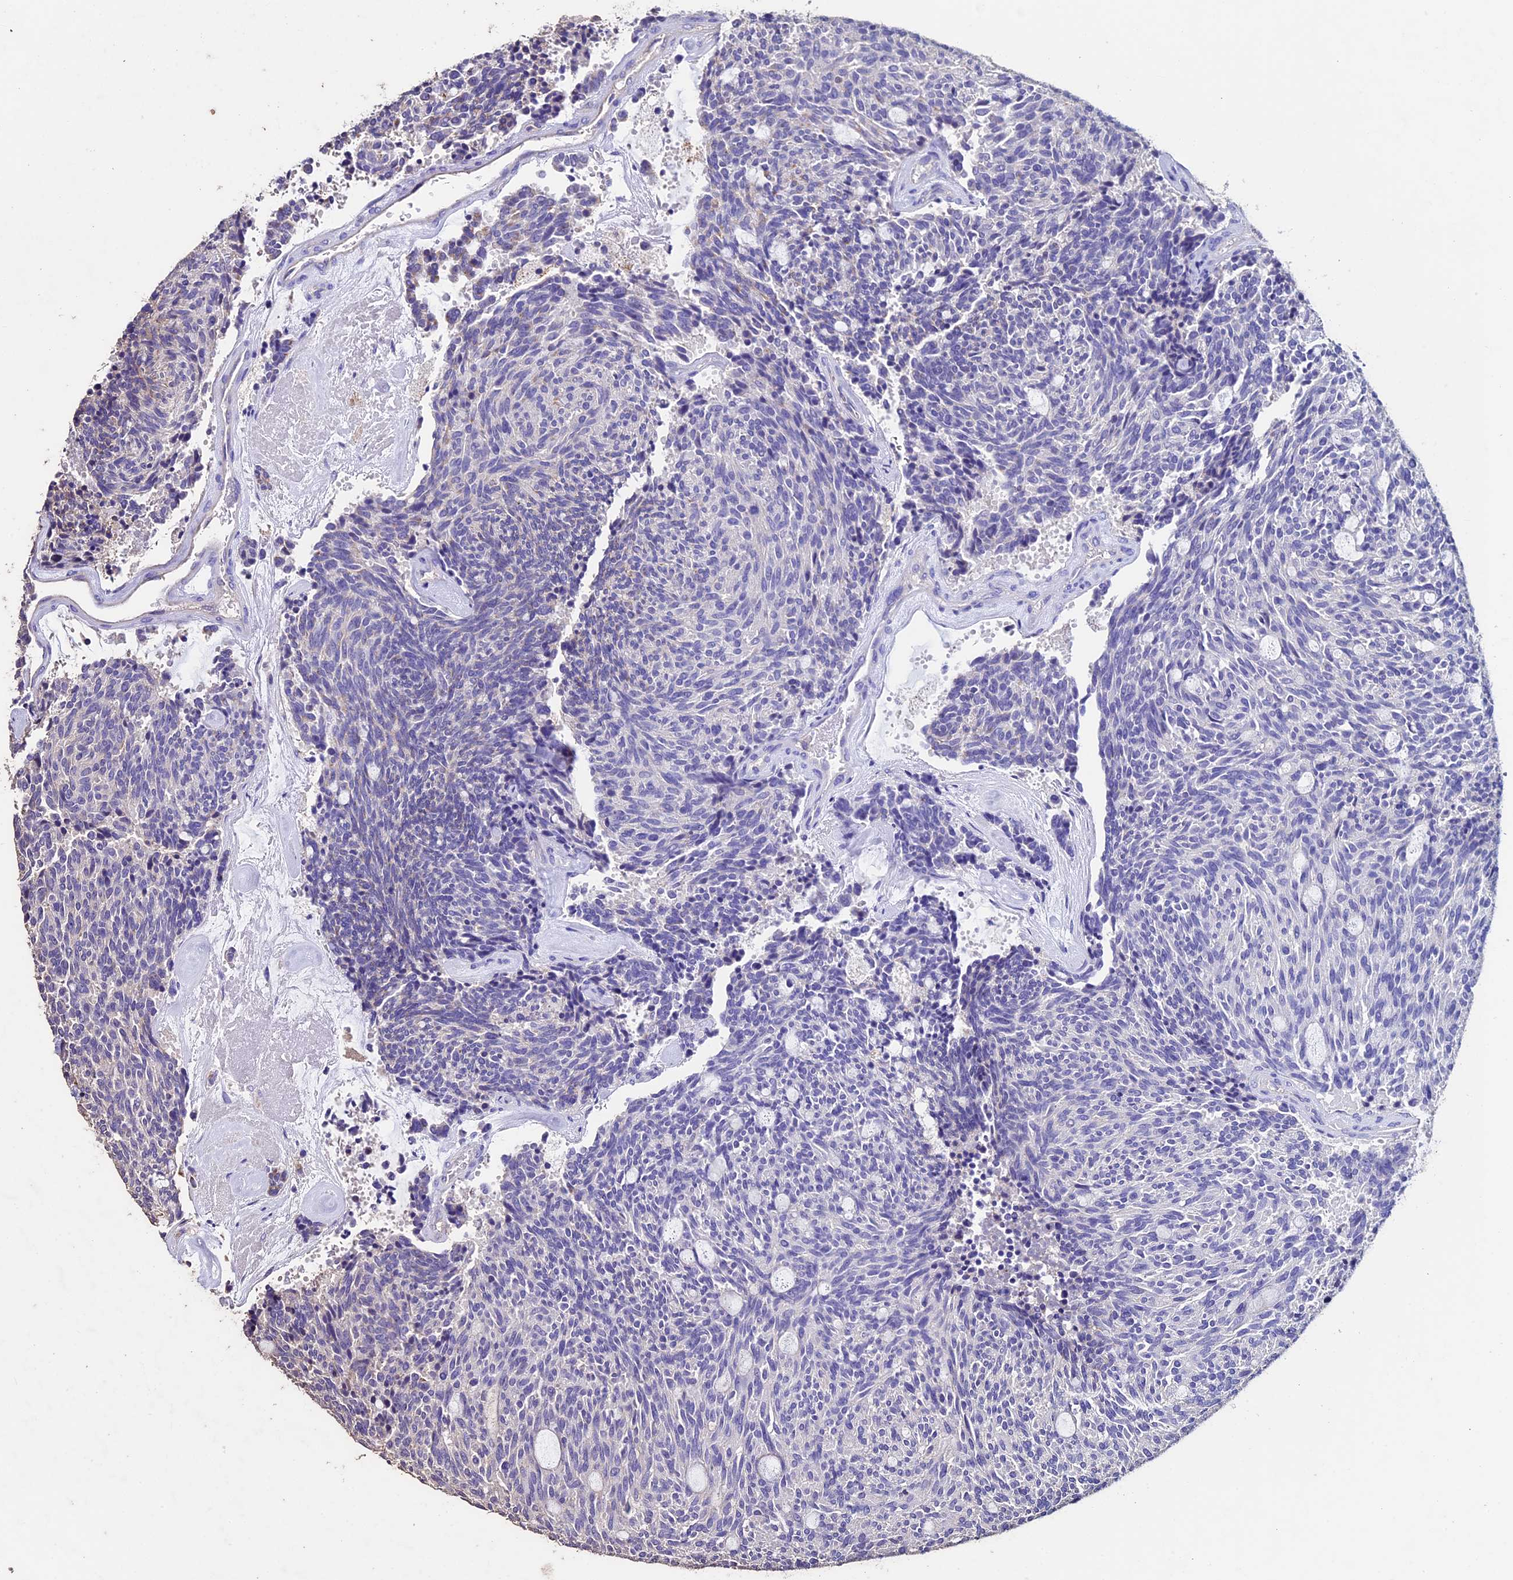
{"staining": {"intensity": "negative", "quantity": "none", "location": "none"}, "tissue": "carcinoid", "cell_type": "Tumor cells", "image_type": "cancer", "snomed": [{"axis": "morphology", "description": "Carcinoid, malignant, NOS"}, {"axis": "topography", "description": "Pancreas"}], "caption": "Immunohistochemistry photomicrograph of human carcinoid (malignant) stained for a protein (brown), which demonstrates no positivity in tumor cells. (Brightfield microscopy of DAB immunohistochemistry at high magnification).", "gene": "USB1", "patient": {"sex": "female", "age": 54}}